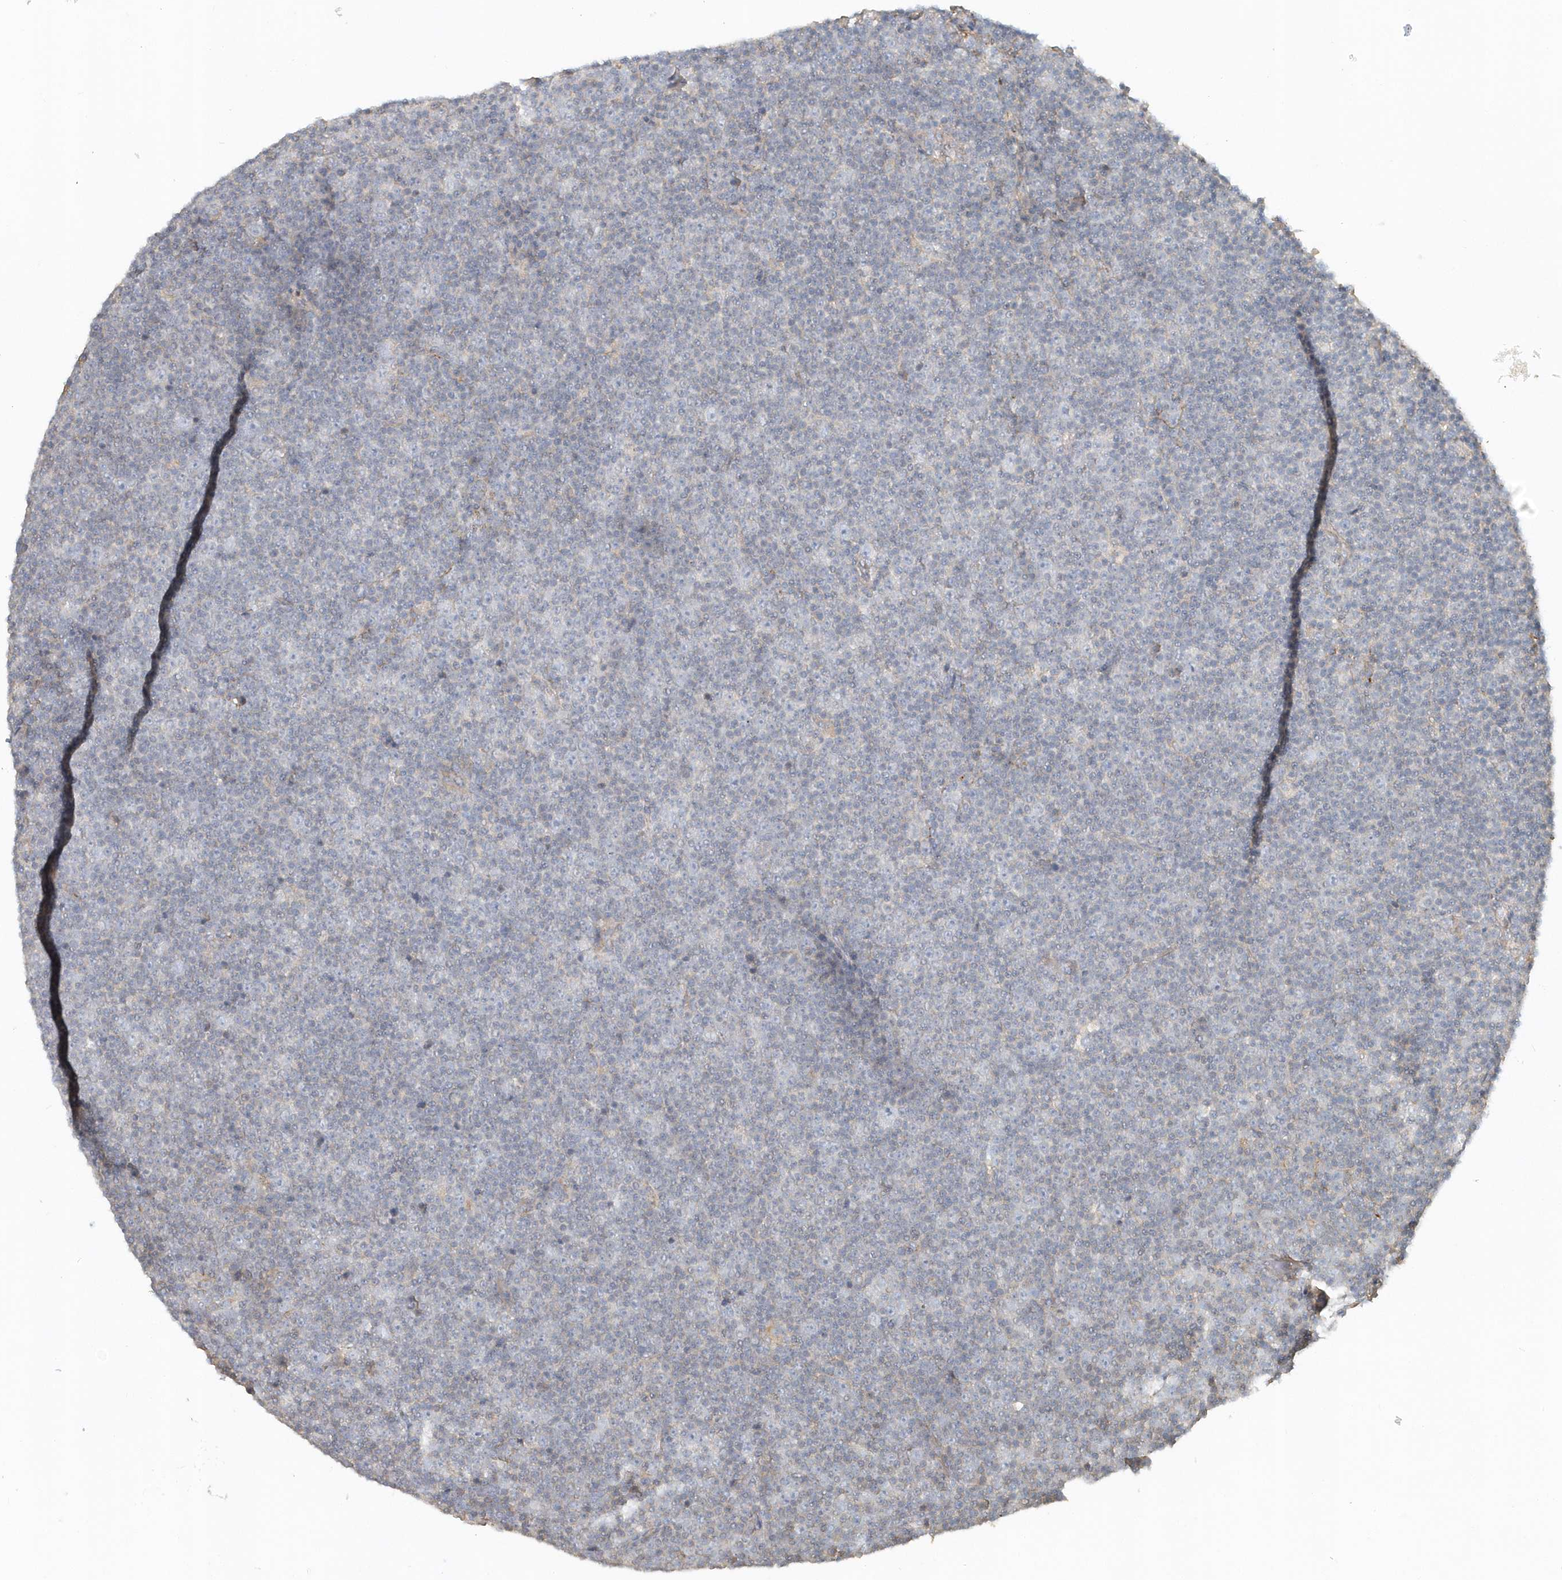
{"staining": {"intensity": "negative", "quantity": "none", "location": "none"}, "tissue": "lymphoma", "cell_type": "Tumor cells", "image_type": "cancer", "snomed": [{"axis": "morphology", "description": "Malignant lymphoma, non-Hodgkin's type, Low grade"}, {"axis": "topography", "description": "Lymph node"}], "caption": "There is no significant positivity in tumor cells of lymphoma. (Brightfield microscopy of DAB IHC at high magnification).", "gene": "MMRN1", "patient": {"sex": "female", "age": 67}}